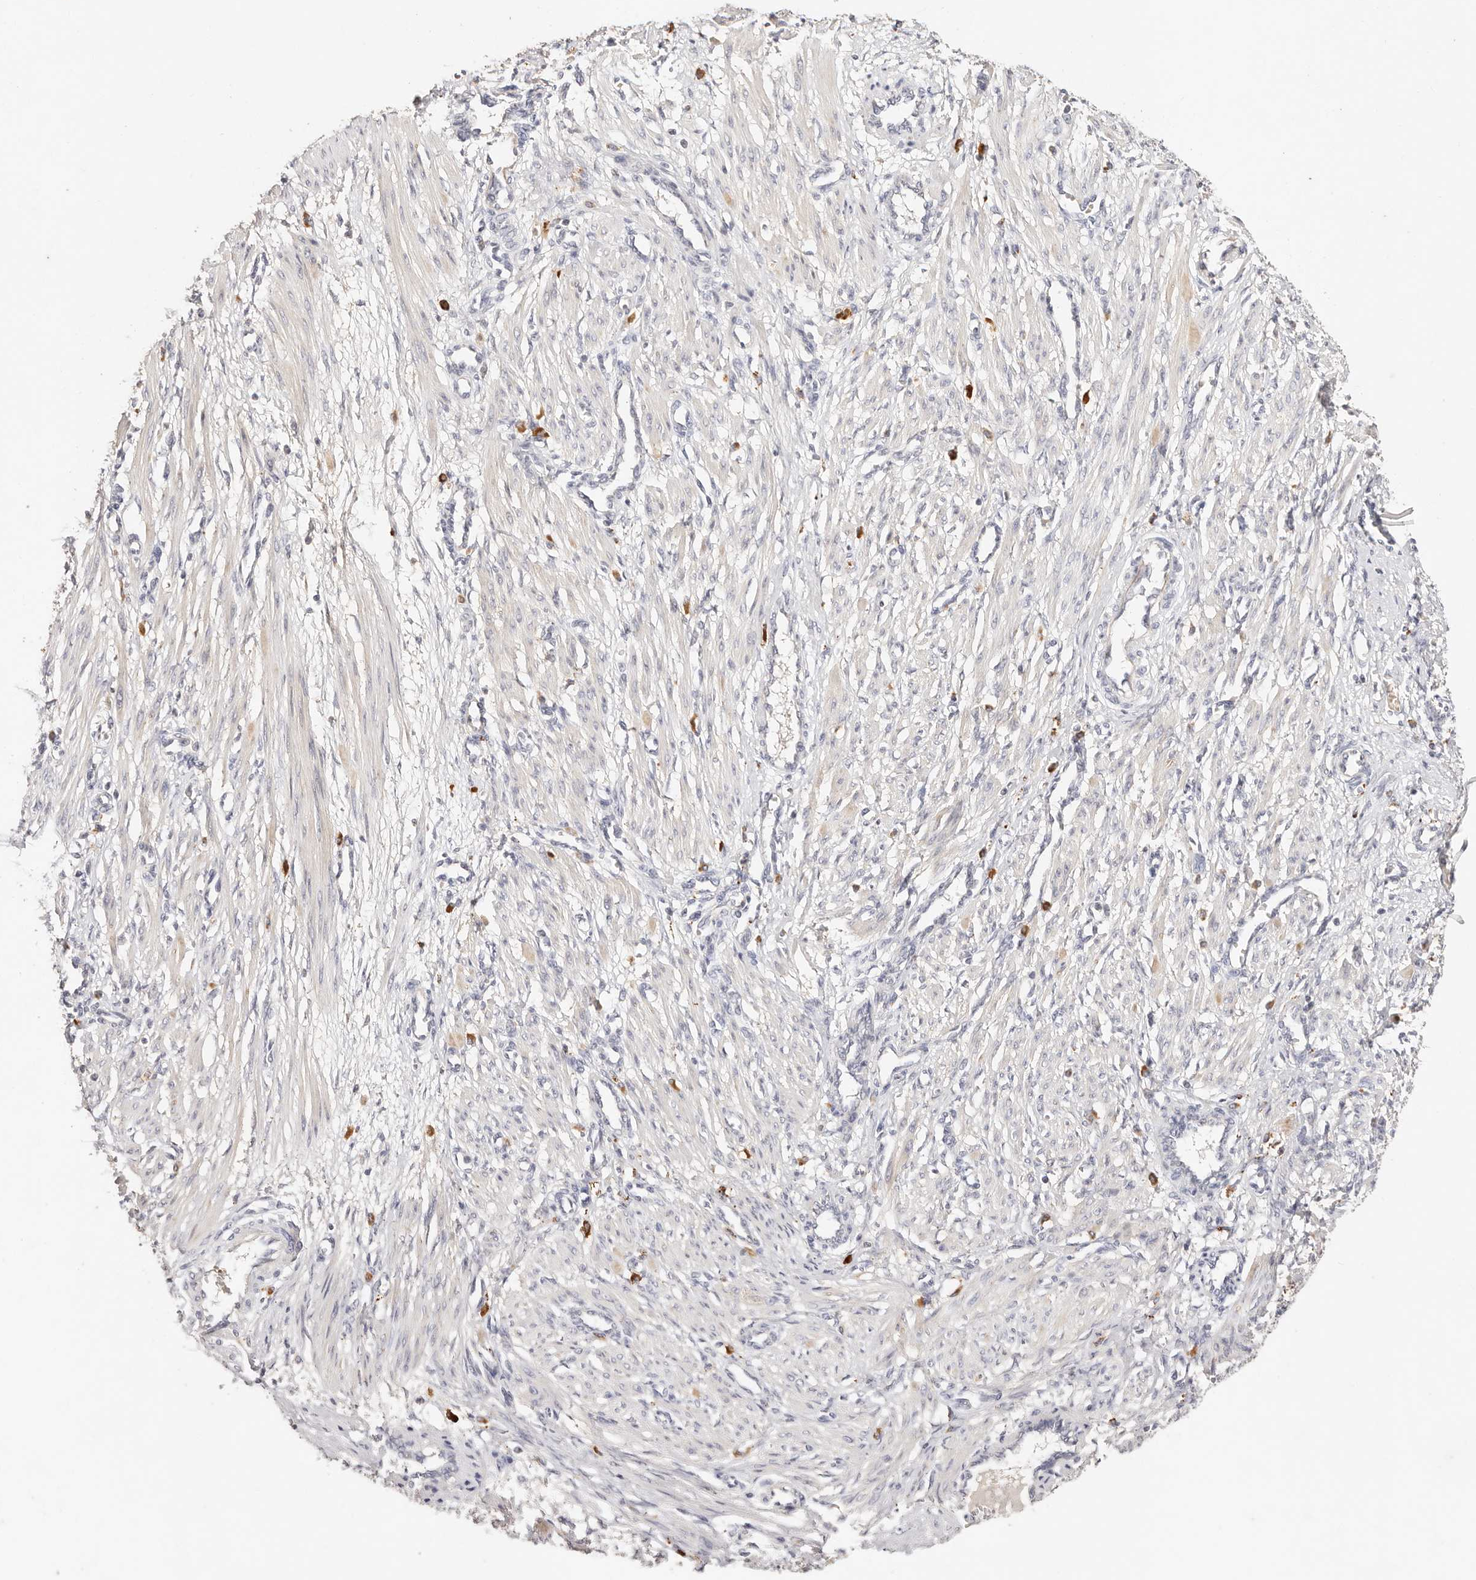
{"staining": {"intensity": "negative", "quantity": "none", "location": "none"}, "tissue": "smooth muscle", "cell_type": "Smooth muscle cells", "image_type": "normal", "snomed": [{"axis": "morphology", "description": "Normal tissue, NOS"}, {"axis": "topography", "description": "Endometrium"}], "caption": "The immunohistochemistry (IHC) histopathology image has no significant staining in smooth muscle cells of smooth muscle. (DAB immunohistochemistry visualized using brightfield microscopy, high magnification).", "gene": "CXADR", "patient": {"sex": "female", "age": 33}}